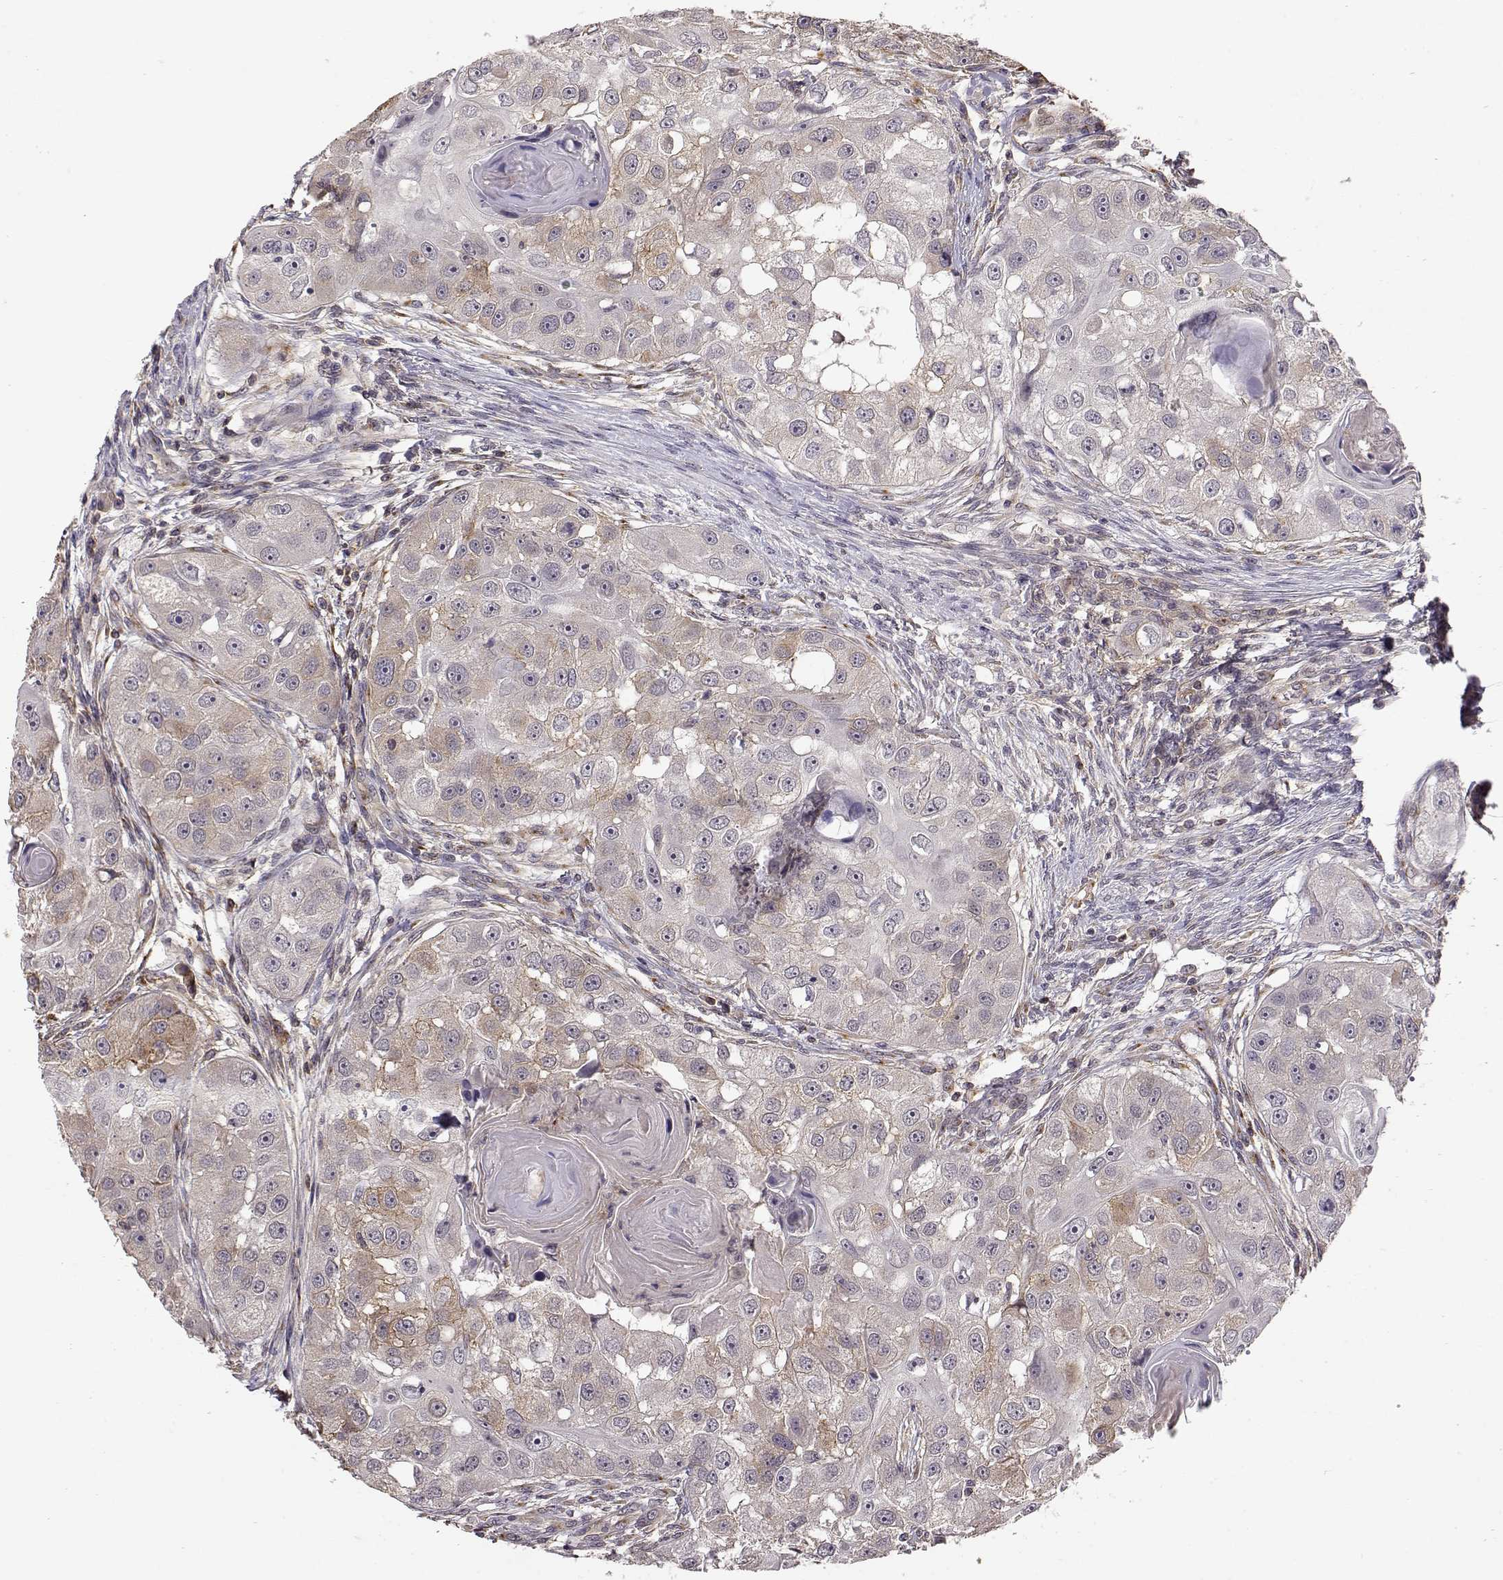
{"staining": {"intensity": "weak", "quantity": "<25%", "location": "cytoplasmic/membranous"}, "tissue": "head and neck cancer", "cell_type": "Tumor cells", "image_type": "cancer", "snomed": [{"axis": "morphology", "description": "Squamous cell carcinoma, NOS"}, {"axis": "topography", "description": "Head-Neck"}], "caption": "Histopathology image shows no protein positivity in tumor cells of head and neck squamous cell carcinoma tissue.", "gene": "IFITM1", "patient": {"sex": "male", "age": 51}}